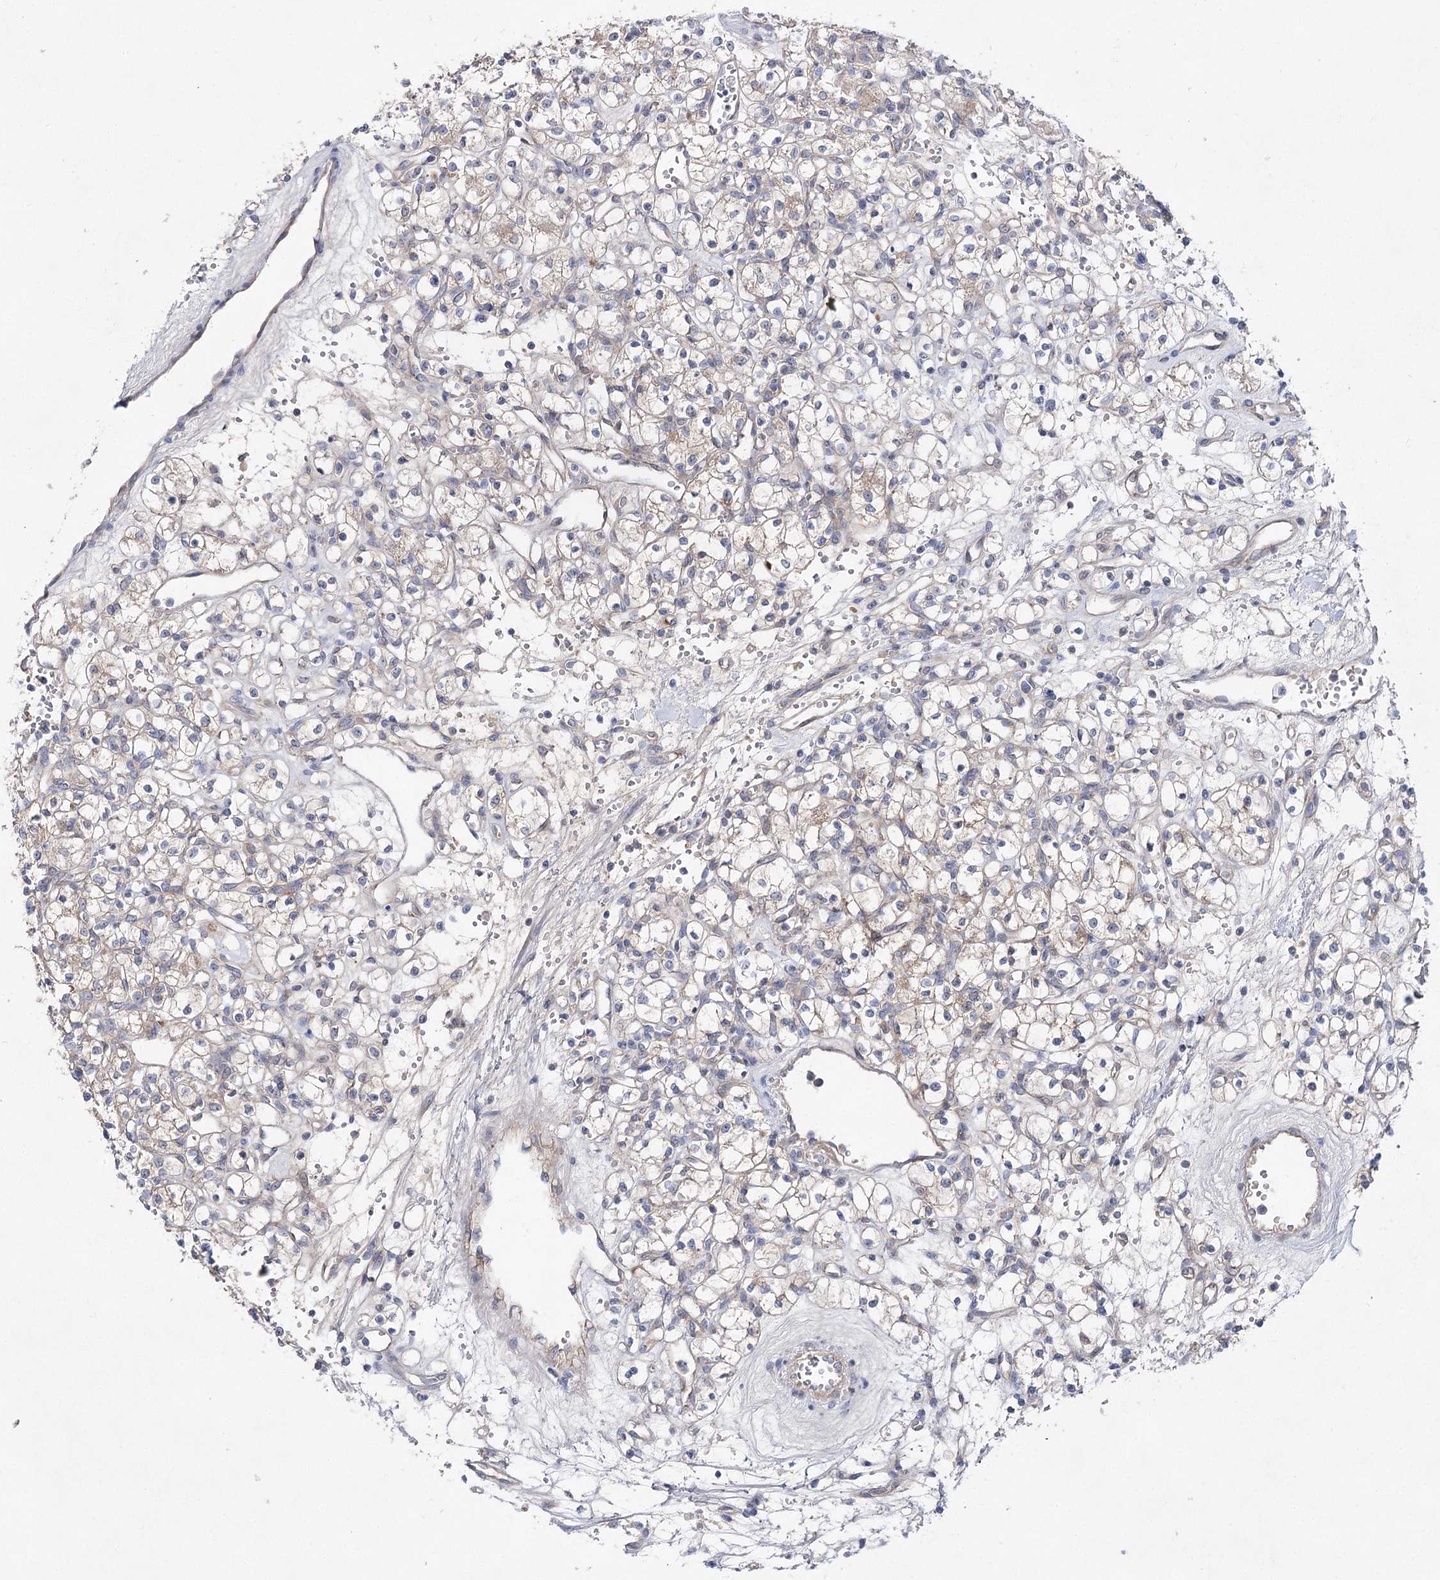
{"staining": {"intensity": "negative", "quantity": "none", "location": "none"}, "tissue": "renal cancer", "cell_type": "Tumor cells", "image_type": "cancer", "snomed": [{"axis": "morphology", "description": "Adenocarcinoma, NOS"}, {"axis": "topography", "description": "Kidney"}], "caption": "High power microscopy micrograph of an immunohistochemistry (IHC) photomicrograph of renal cancer, revealing no significant expression in tumor cells. (DAB immunohistochemistry (IHC), high magnification).", "gene": "LRRC14B", "patient": {"sex": "female", "age": 59}}